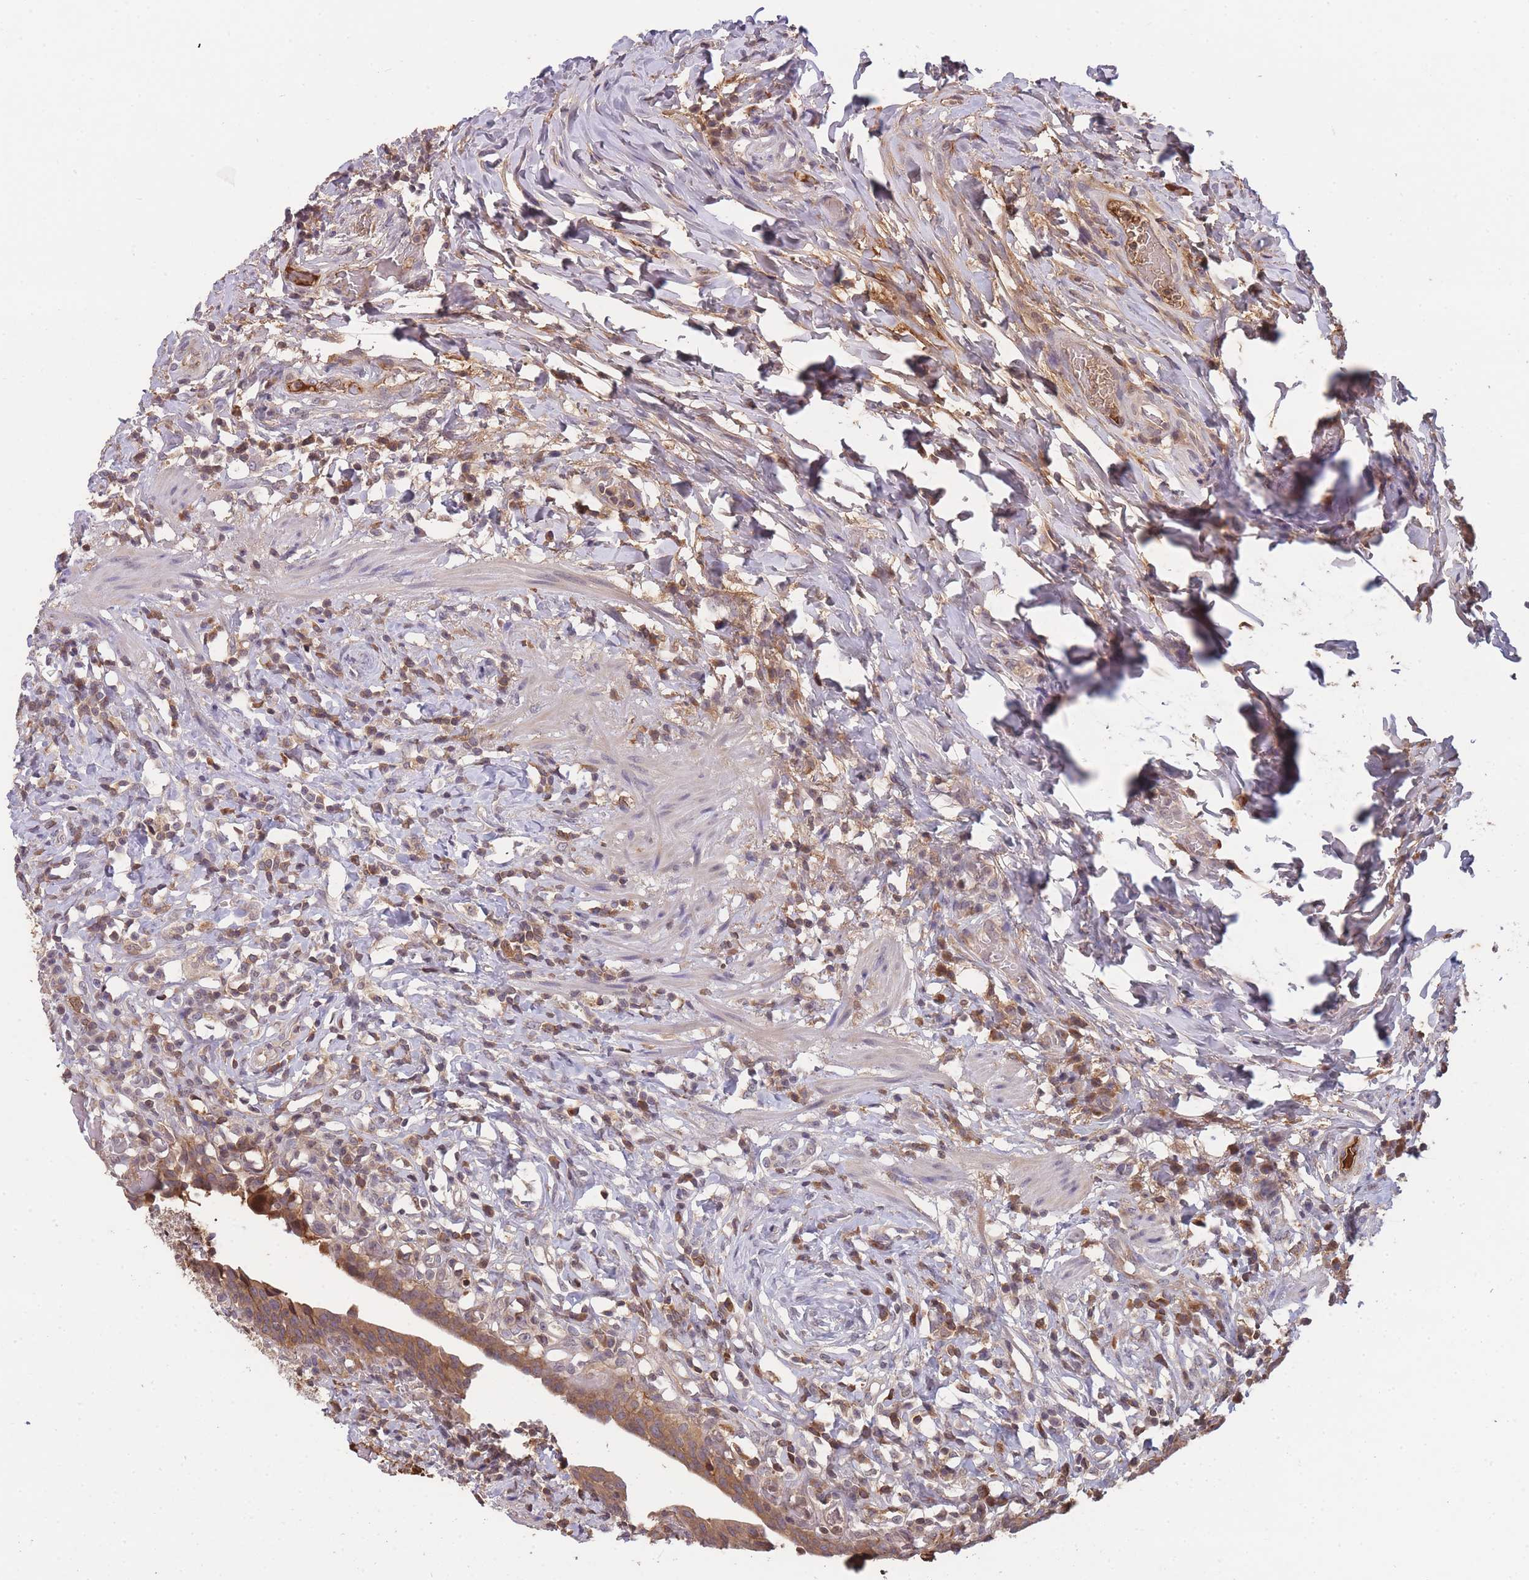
{"staining": {"intensity": "moderate", "quantity": "25%-75%", "location": "cytoplasmic/membranous"}, "tissue": "urinary bladder", "cell_type": "Urothelial cells", "image_type": "normal", "snomed": [{"axis": "morphology", "description": "Normal tissue, NOS"}, {"axis": "morphology", "description": "Inflammation, NOS"}, {"axis": "topography", "description": "Urinary bladder"}], "caption": "Immunohistochemical staining of unremarkable urinary bladder reveals 25%-75% levels of moderate cytoplasmic/membranous protein expression in approximately 25%-75% of urothelial cells. (IHC, brightfield microscopy, high magnification).", "gene": "RALGDS", "patient": {"sex": "male", "age": 64}}